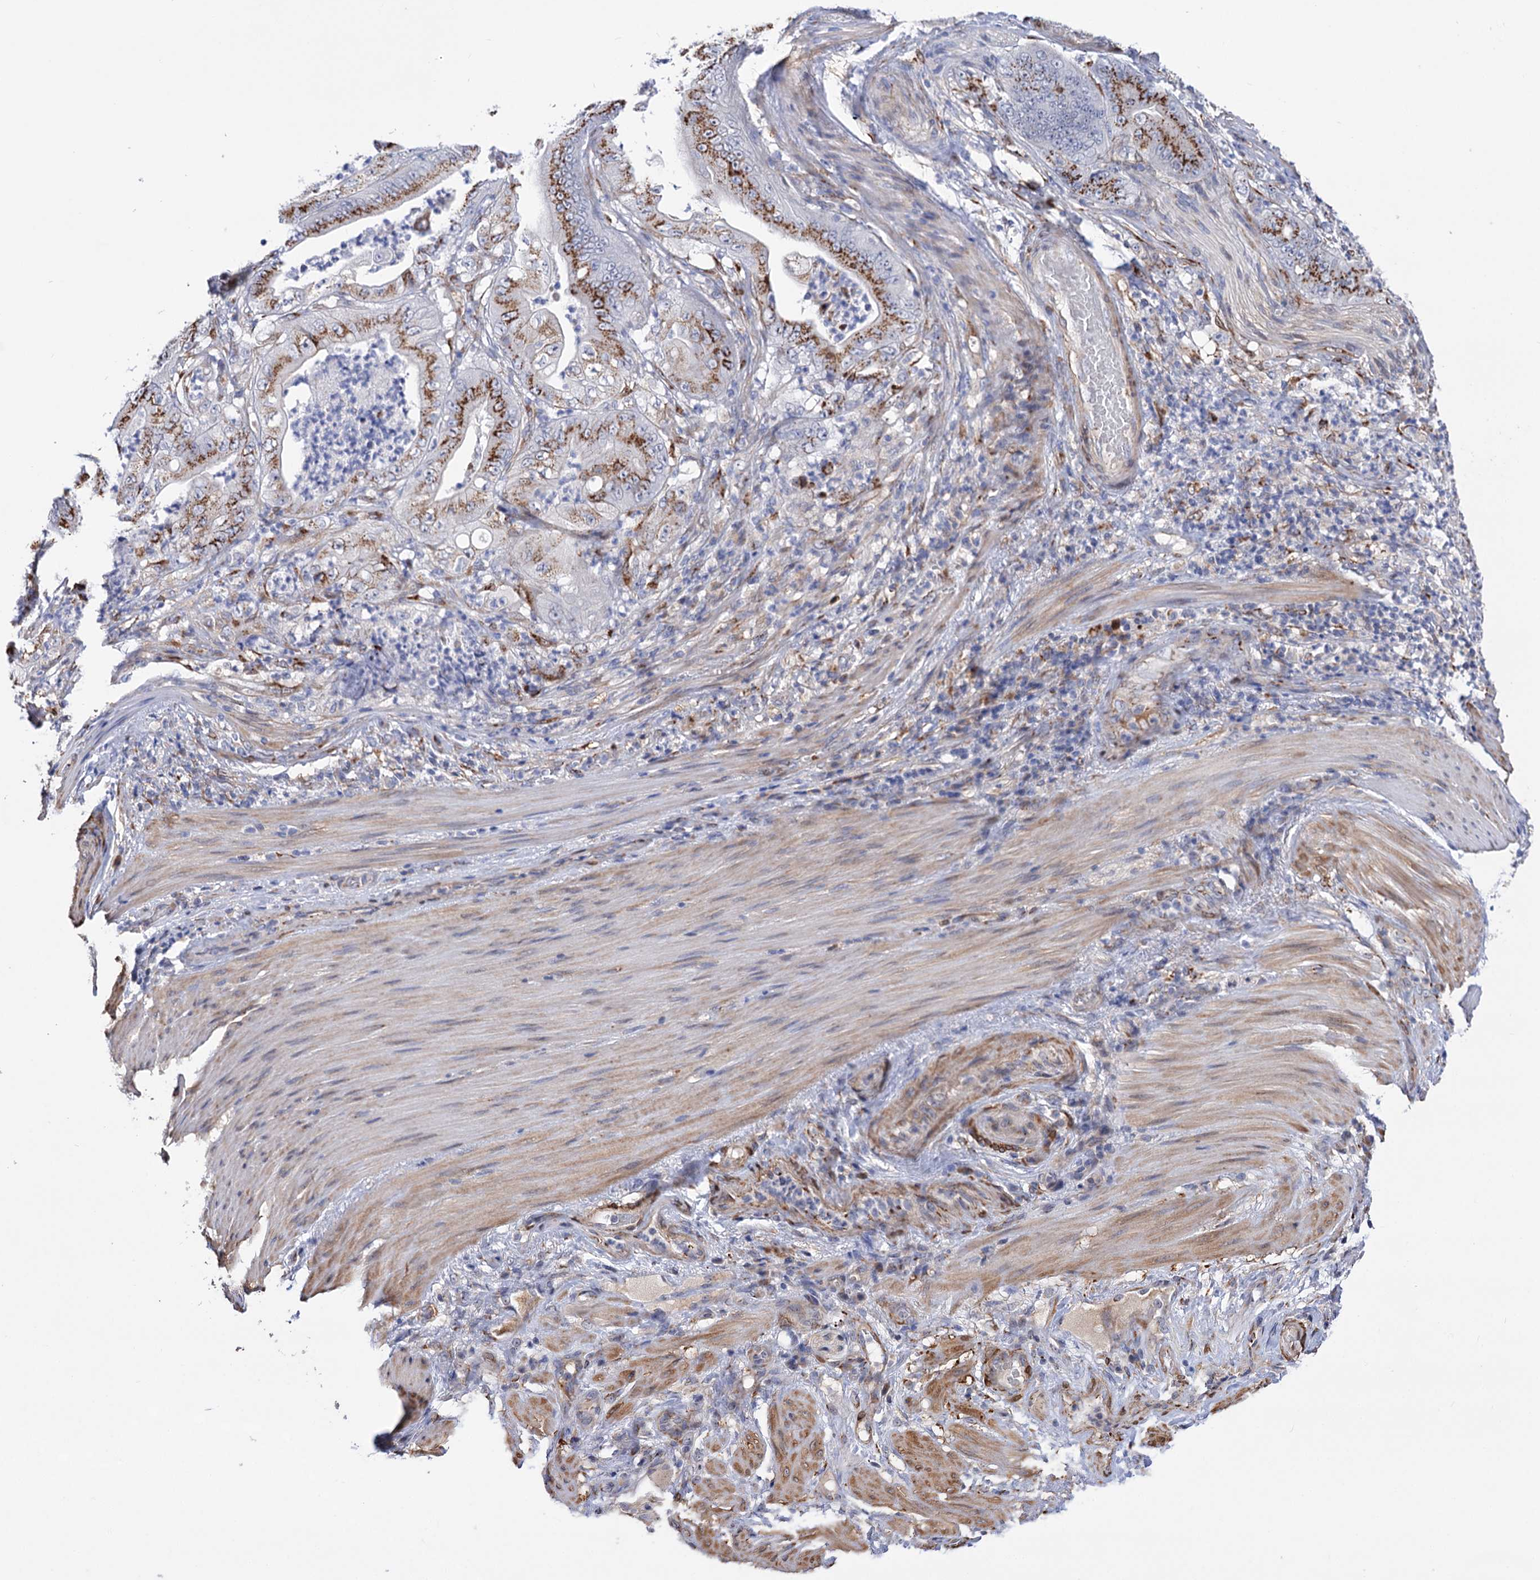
{"staining": {"intensity": "strong", "quantity": "25%-75%", "location": "cytoplasmic/membranous"}, "tissue": "stomach cancer", "cell_type": "Tumor cells", "image_type": "cancer", "snomed": [{"axis": "morphology", "description": "Adenocarcinoma, NOS"}, {"axis": "topography", "description": "Stomach"}], "caption": "Stomach adenocarcinoma stained with a protein marker reveals strong staining in tumor cells.", "gene": "C11orf96", "patient": {"sex": "female", "age": 73}}